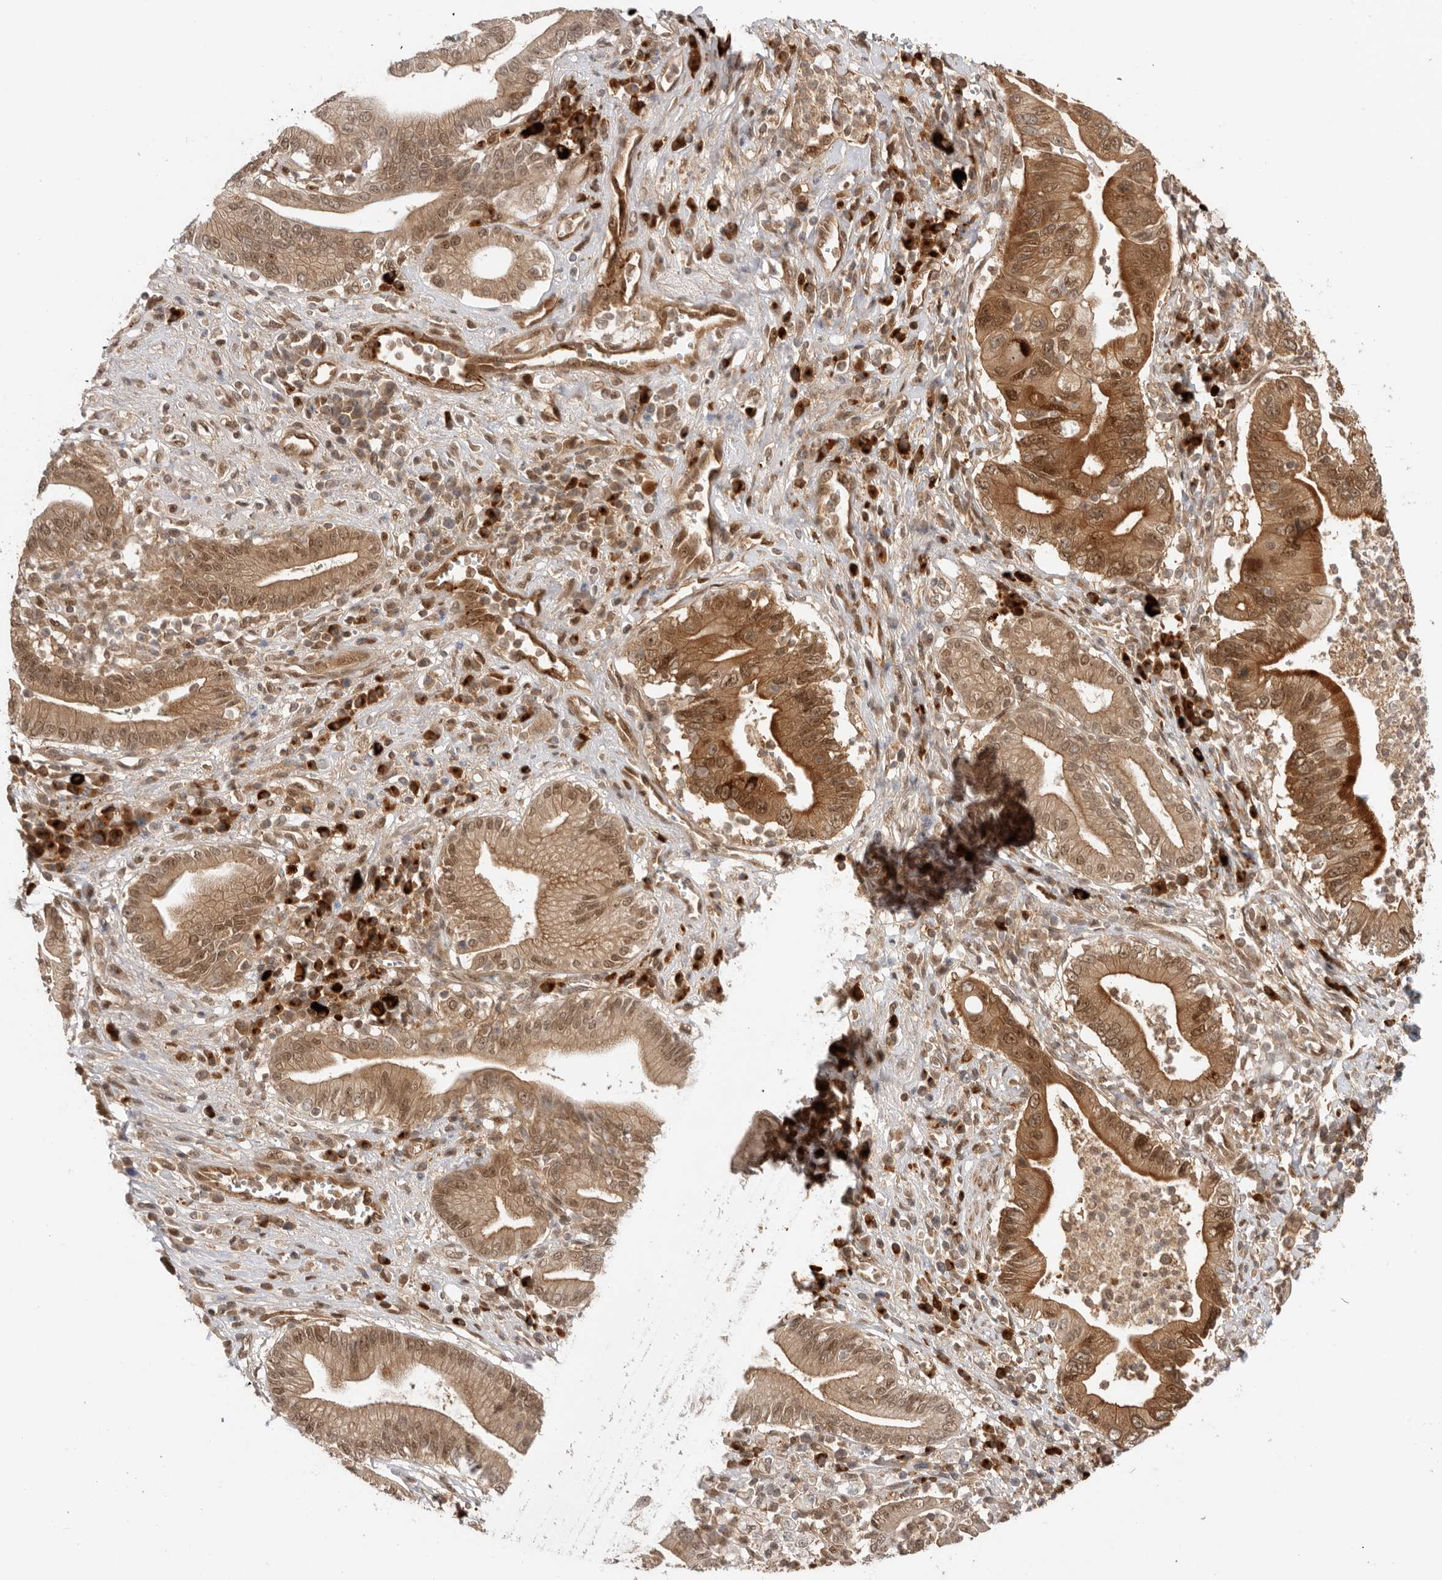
{"staining": {"intensity": "moderate", "quantity": ">75%", "location": "cytoplasmic/membranous,nuclear"}, "tissue": "pancreatic cancer", "cell_type": "Tumor cells", "image_type": "cancer", "snomed": [{"axis": "morphology", "description": "Adenocarcinoma, NOS"}, {"axis": "topography", "description": "Pancreas"}], "caption": "Immunohistochemical staining of human pancreatic cancer exhibits medium levels of moderate cytoplasmic/membranous and nuclear expression in approximately >75% of tumor cells.", "gene": "DCAF8", "patient": {"sex": "male", "age": 78}}